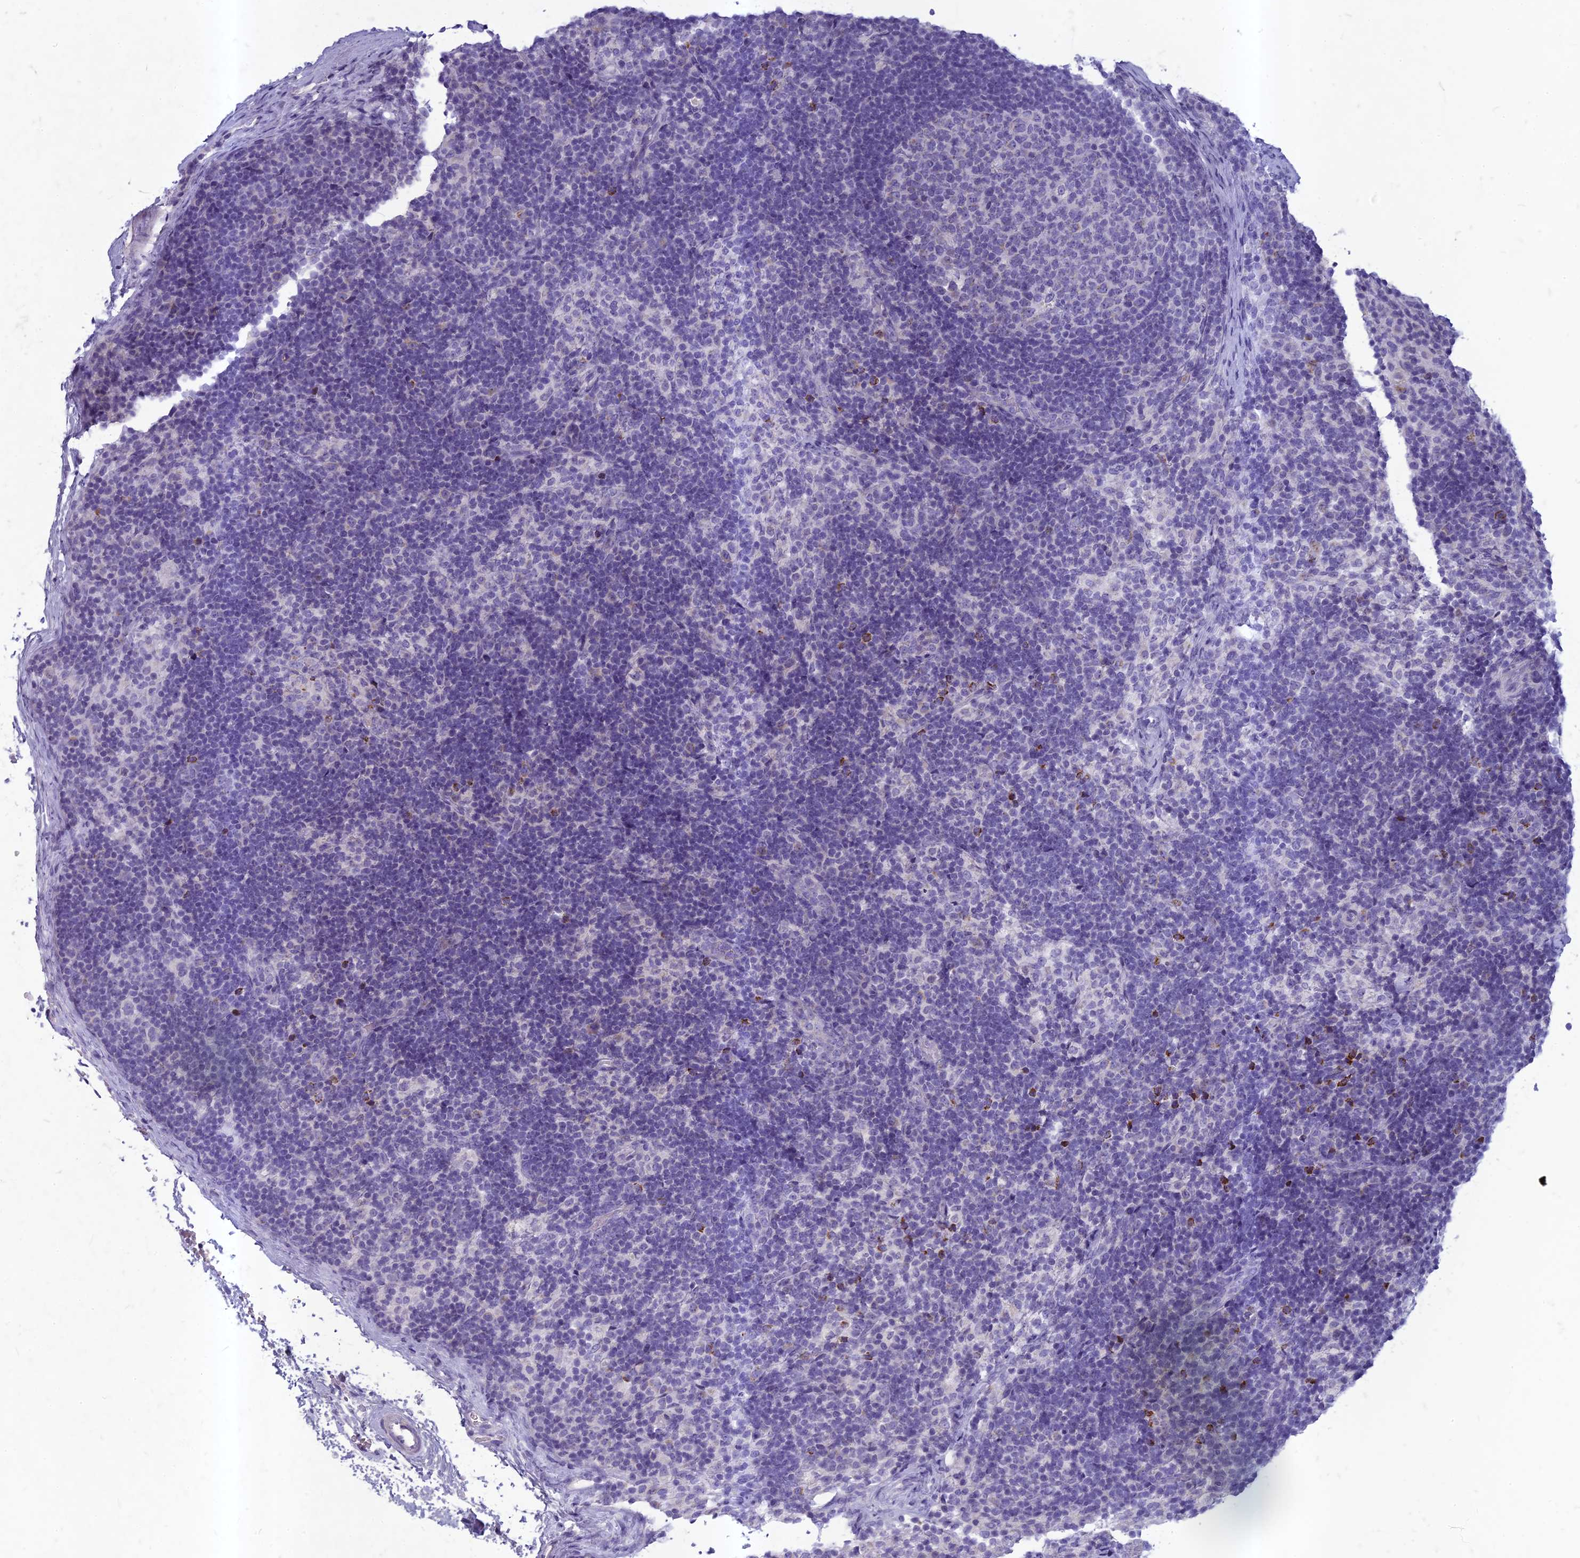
{"staining": {"intensity": "negative", "quantity": "none", "location": "none"}, "tissue": "lymph node", "cell_type": "Germinal center cells", "image_type": "normal", "snomed": [{"axis": "morphology", "description": "Normal tissue, NOS"}, {"axis": "topography", "description": "Lymph node"}], "caption": "Lymph node stained for a protein using immunohistochemistry (IHC) displays no expression germinal center cells.", "gene": "HIGD1A", "patient": {"sex": "female", "age": 22}}